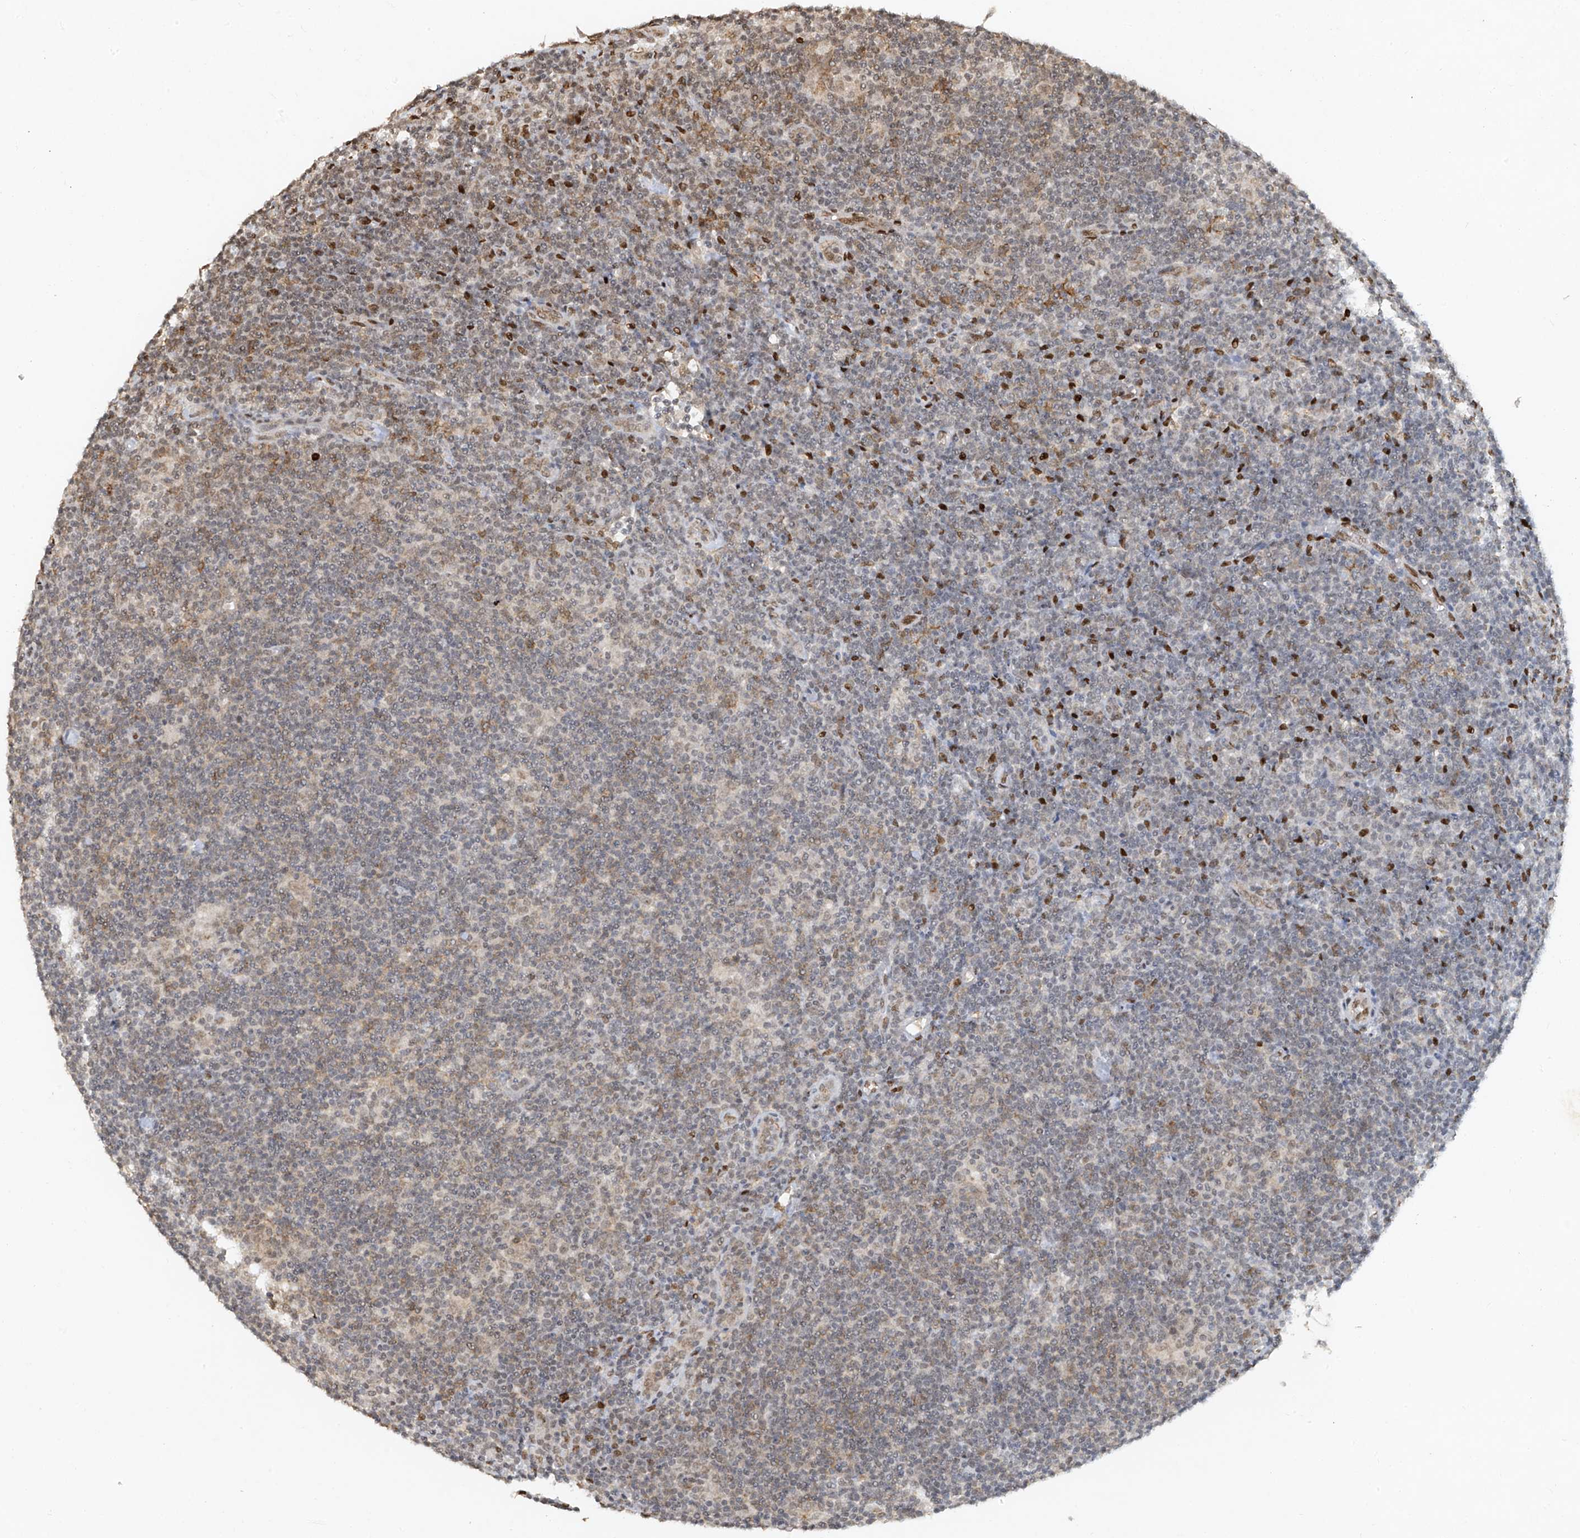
{"staining": {"intensity": "weak", "quantity": "<25%", "location": "nuclear"}, "tissue": "lymphoma", "cell_type": "Tumor cells", "image_type": "cancer", "snomed": [{"axis": "morphology", "description": "Hodgkin's disease, NOS"}, {"axis": "topography", "description": "Lymph node"}], "caption": "Micrograph shows no significant protein staining in tumor cells of lymphoma.", "gene": "ATRIP", "patient": {"sex": "female", "age": 57}}